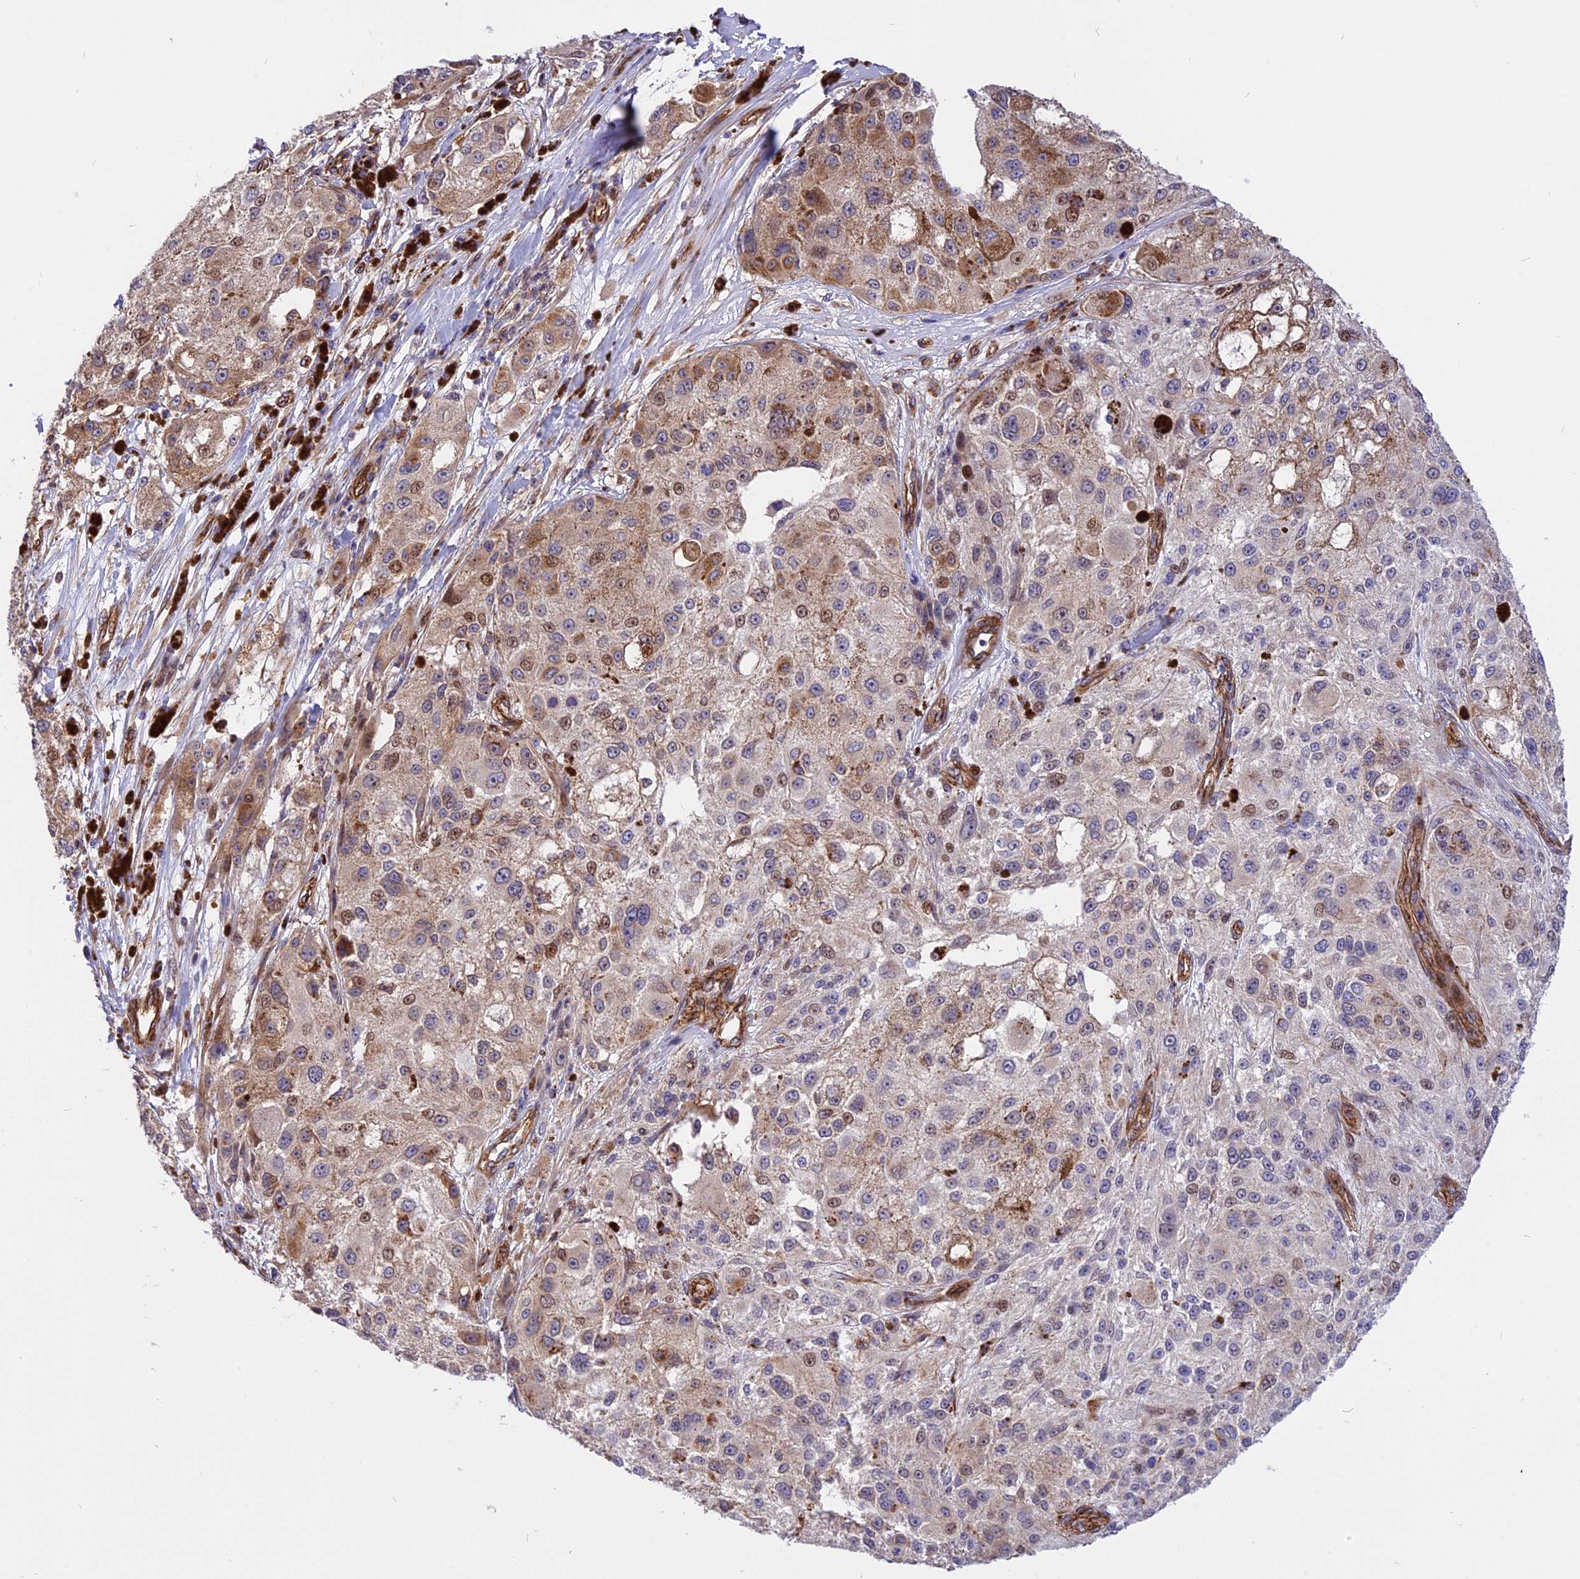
{"staining": {"intensity": "moderate", "quantity": "<25%", "location": "cytoplasmic/membranous"}, "tissue": "melanoma", "cell_type": "Tumor cells", "image_type": "cancer", "snomed": [{"axis": "morphology", "description": "Necrosis, NOS"}, {"axis": "morphology", "description": "Malignant melanoma, NOS"}, {"axis": "topography", "description": "Skin"}], "caption": "Immunohistochemical staining of human malignant melanoma shows moderate cytoplasmic/membranous protein positivity in about <25% of tumor cells.", "gene": "R3HDM4", "patient": {"sex": "female", "age": 87}}